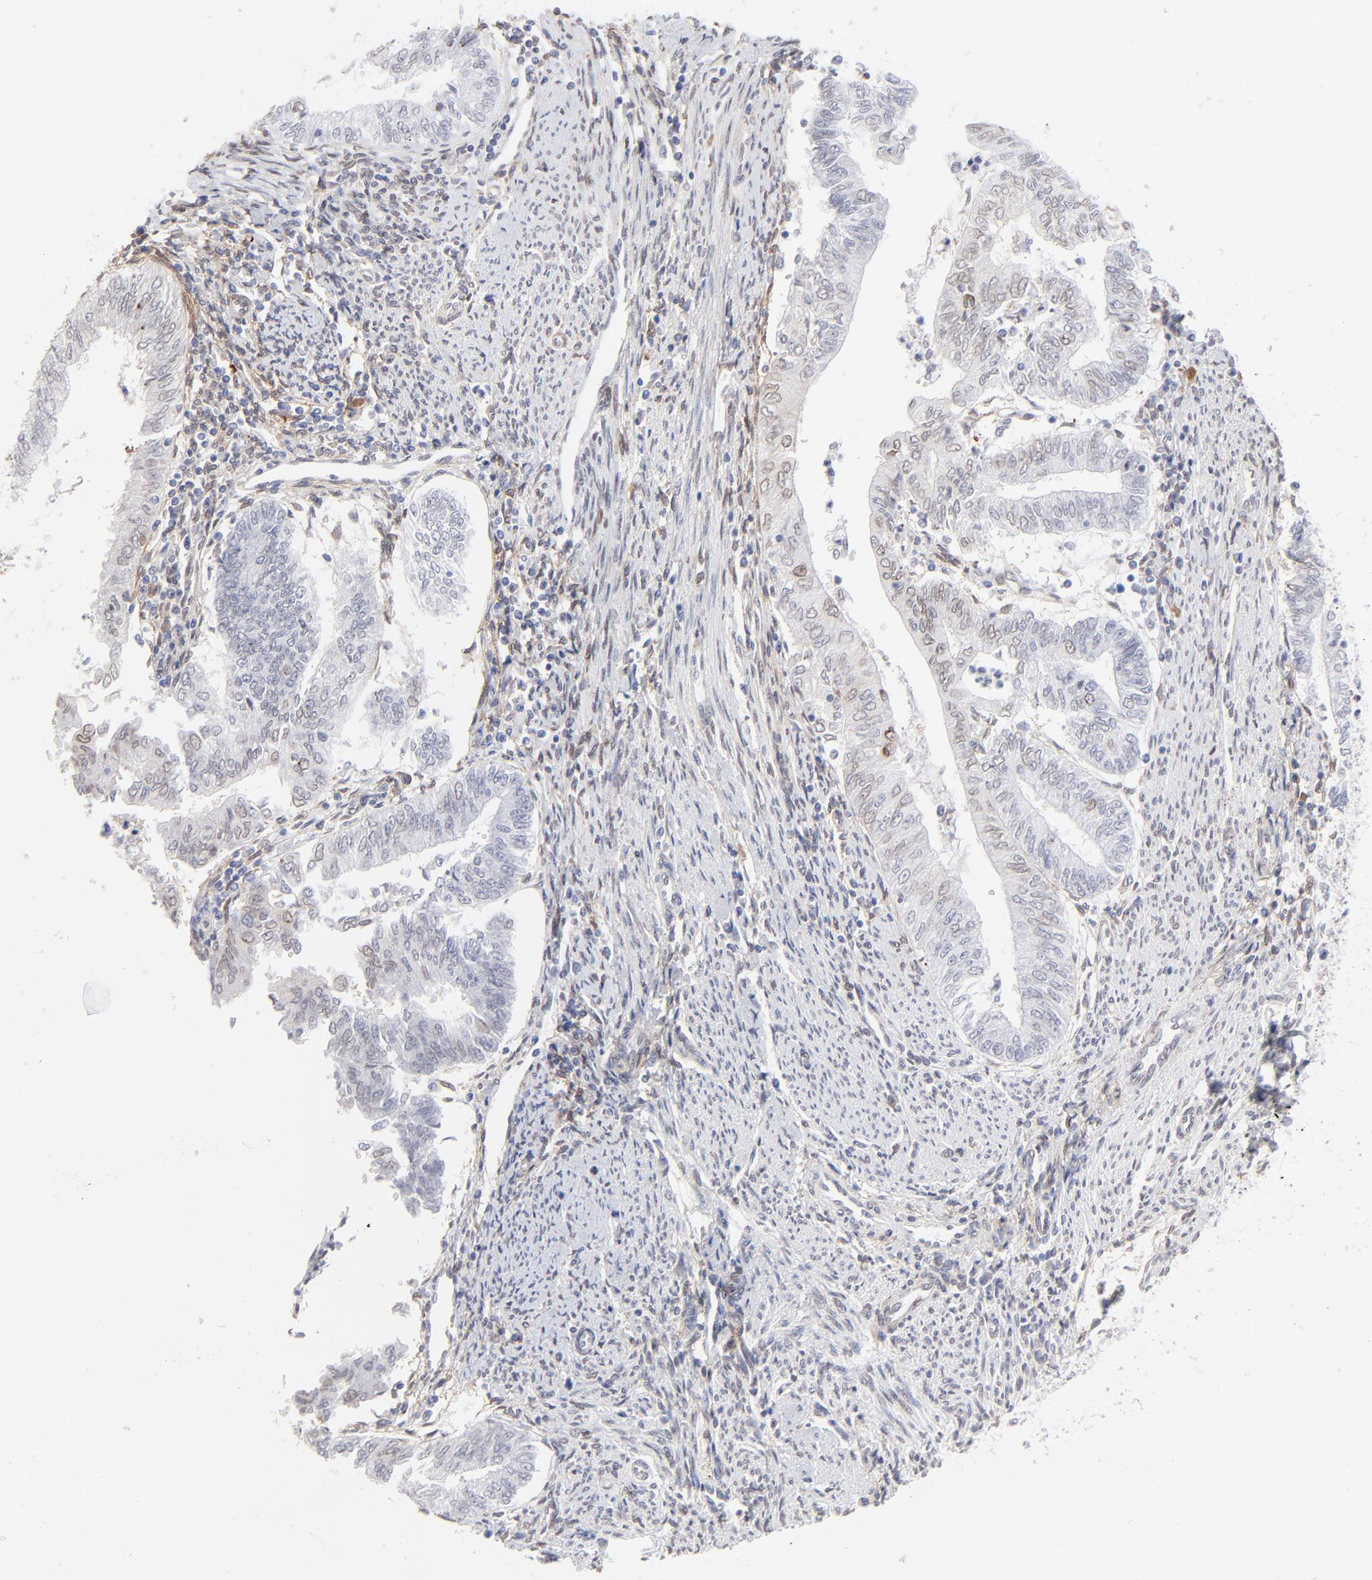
{"staining": {"intensity": "moderate", "quantity": "<25%", "location": "cytoplasmic/membranous,nuclear"}, "tissue": "endometrial cancer", "cell_type": "Tumor cells", "image_type": "cancer", "snomed": [{"axis": "morphology", "description": "Adenocarcinoma, NOS"}, {"axis": "topography", "description": "Endometrium"}], "caption": "This is an image of immunohistochemistry (IHC) staining of endometrial adenocarcinoma, which shows moderate staining in the cytoplasmic/membranous and nuclear of tumor cells.", "gene": "PDGFRB", "patient": {"sex": "female", "age": 66}}